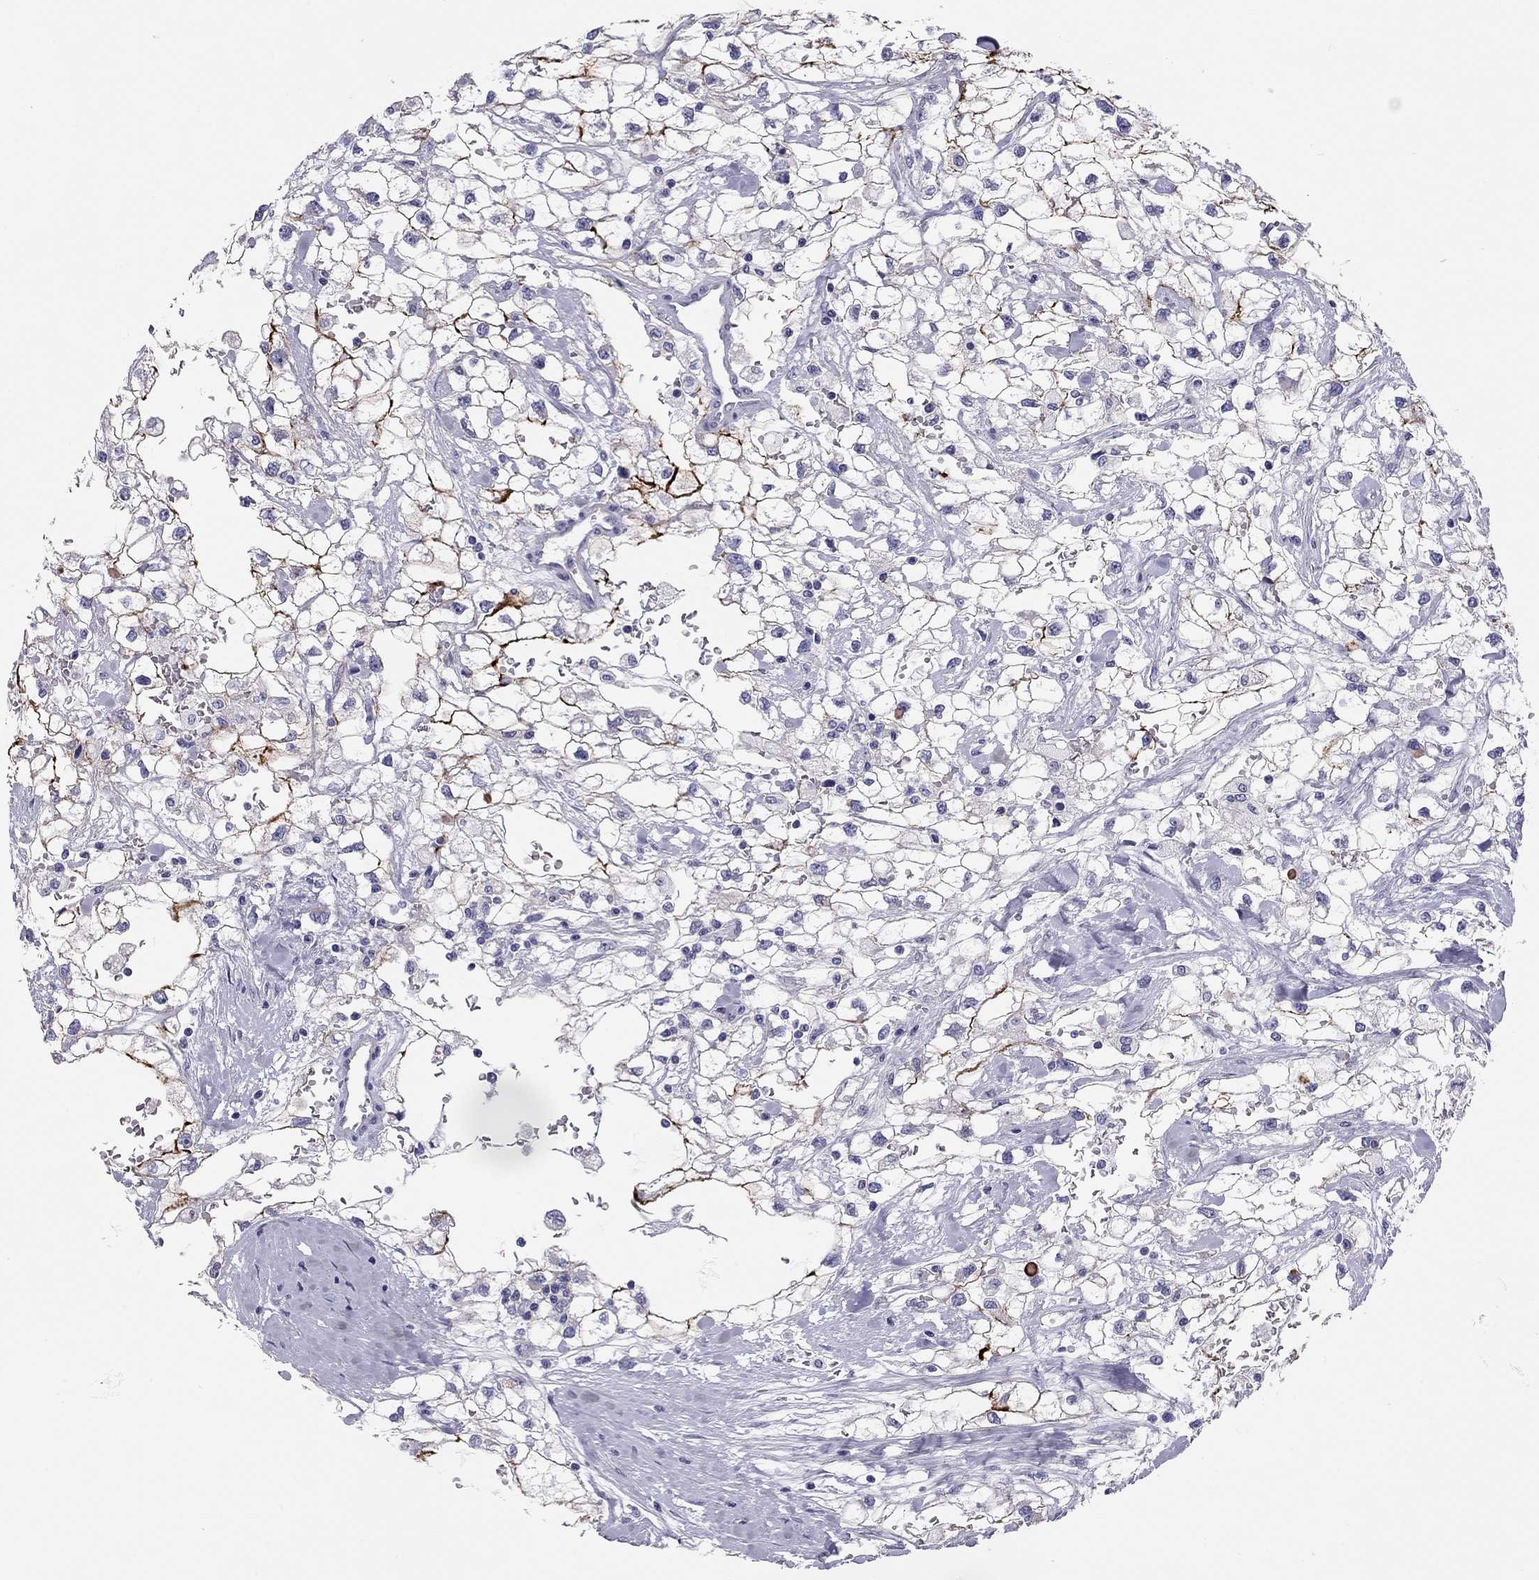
{"staining": {"intensity": "strong", "quantity": "<25%", "location": "cytoplasmic/membranous"}, "tissue": "renal cancer", "cell_type": "Tumor cells", "image_type": "cancer", "snomed": [{"axis": "morphology", "description": "Adenocarcinoma, NOS"}, {"axis": "topography", "description": "Kidney"}], "caption": "High-power microscopy captured an immunohistochemistry (IHC) histopathology image of renal cancer, revealing strong cytoplasmic/membranous staining in about <25% of tumor cells.", "gene": "SCARB1", "patient": {"sex": "male", "age": 59}}